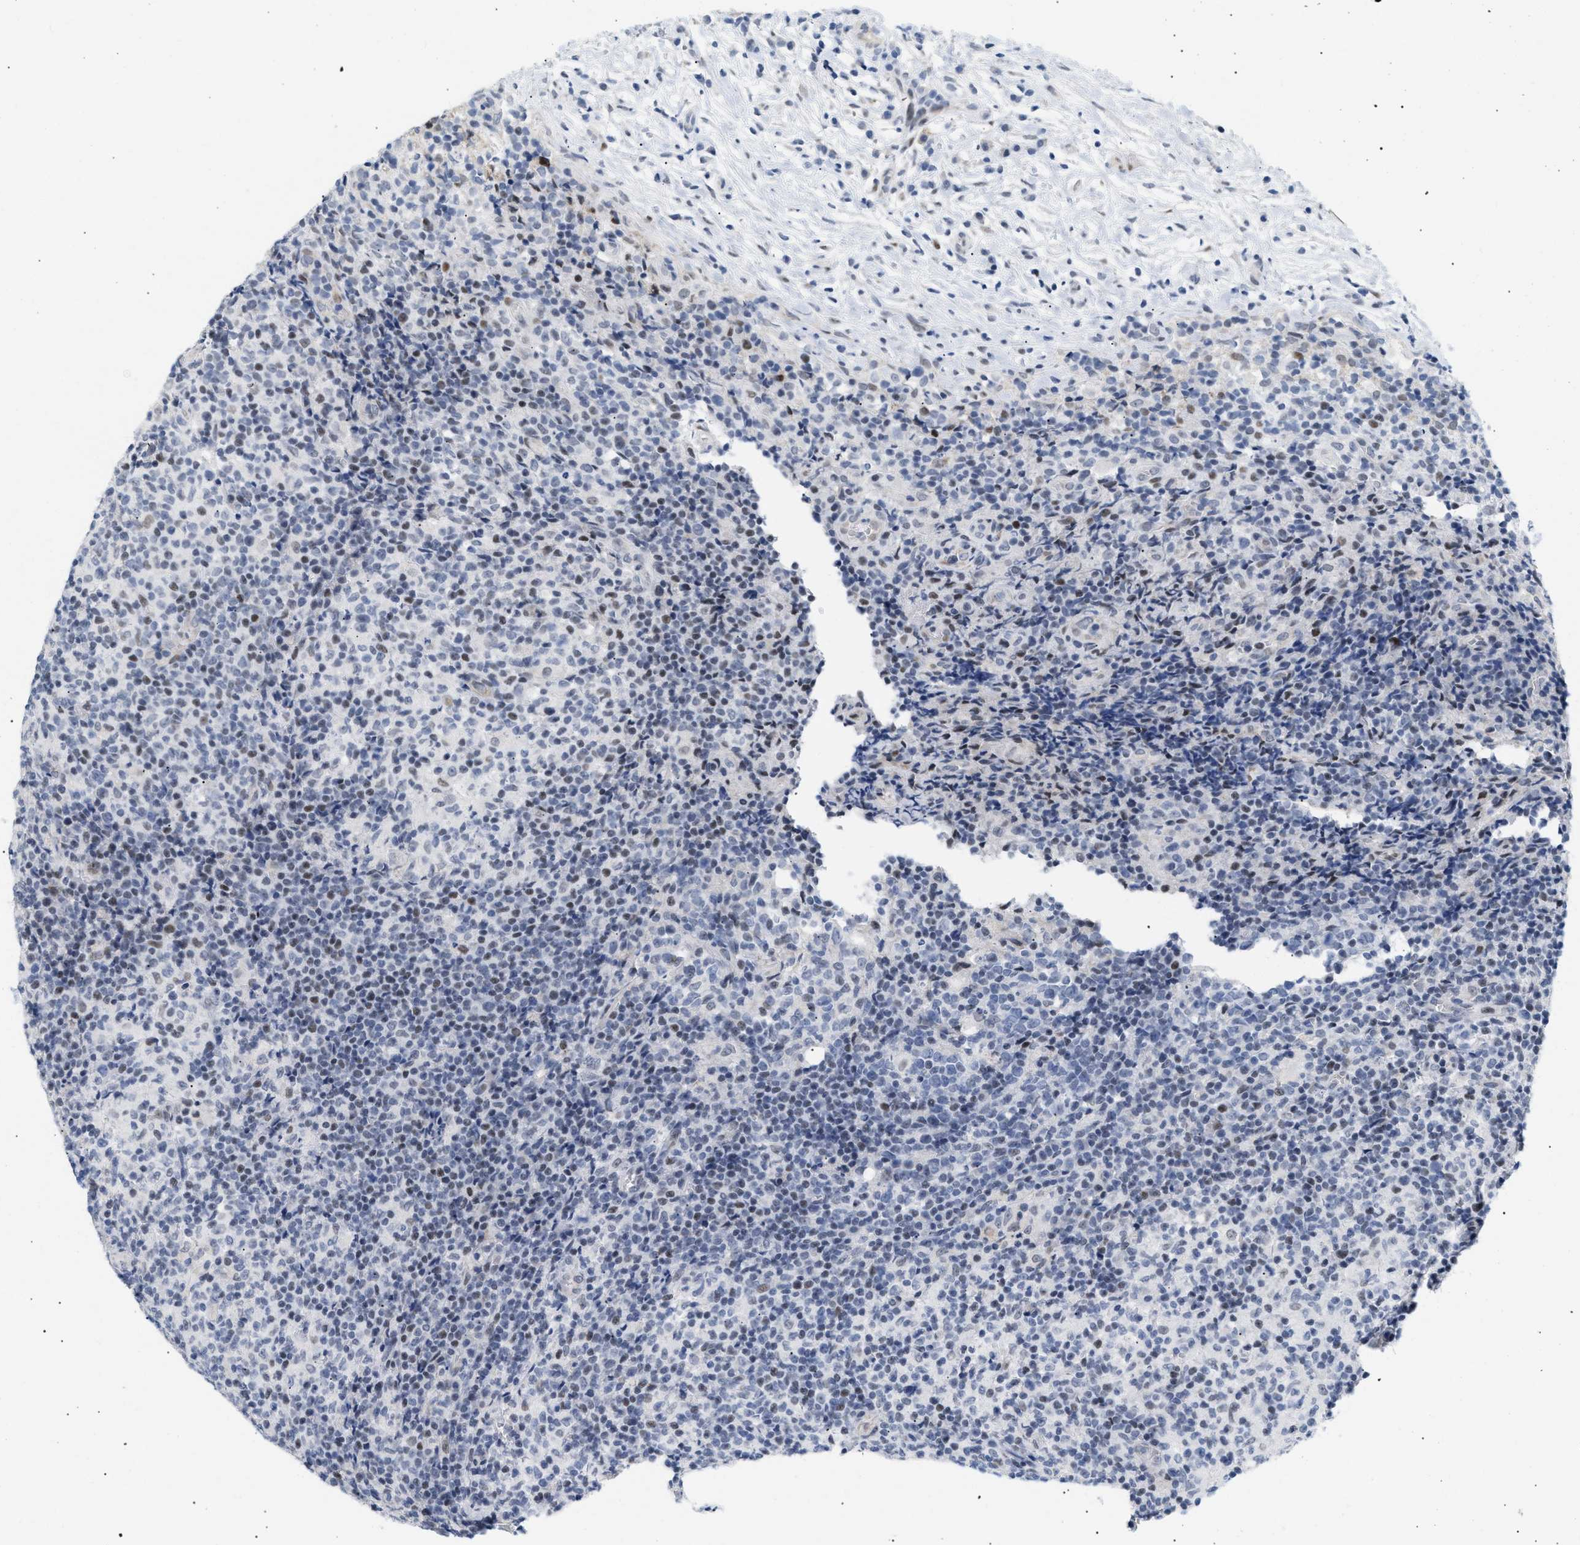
{"staining": {"intensity": "negative", "quantity": "none", "location": "none"}, "tissue": "lymph node", "cell_type": "Germinal center cells", "image_type": "normal", "snomed": [{"axis": "morphology", "description": "Normal tissue, NOS"}, {"axis": "morphology", "description": "Inflammation, NOS"}, {"axis": "topography", "description": "Lymph node"}], "caption": "DAB (3,3'-diaminobenzidine) immunohistochemical staining of normal lymph node demonstrates no significant expression in germinal center cells.", "gene": "PPARD", "patient": {"sex": "male", "age": 55}}